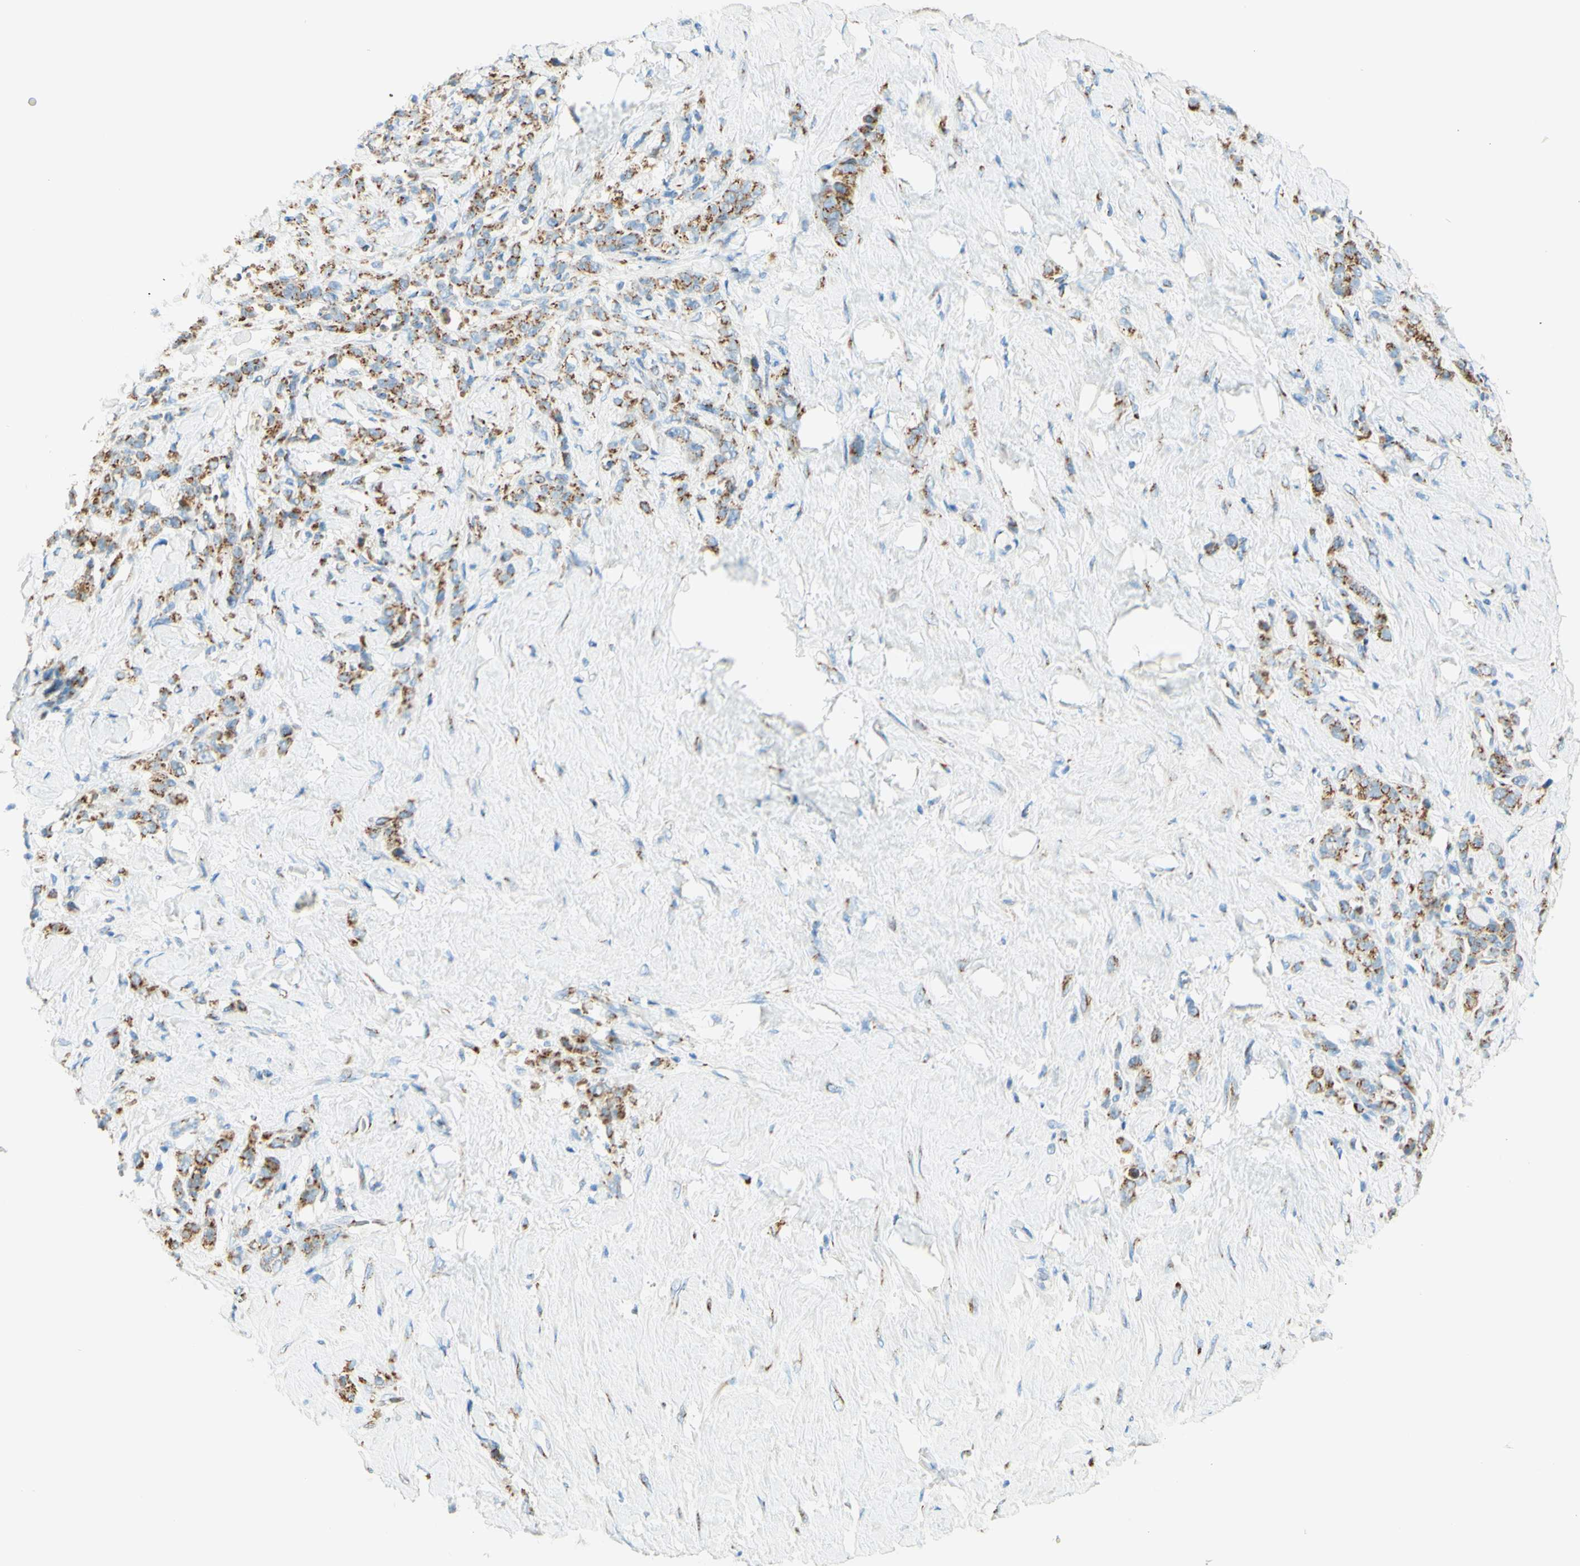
{"staining": {"intensity": "moderate", "quantity": ">75%", "location": "cytoplasmic/membranous"}, "tissue": "stomach cancer", "cell_type": "Tumor cells", "image_type": "cancer", "snomed": [{"axis": "morphology", "description": "Adenocarcinoma, NOS"}, {"axis": "topography", "description": "Stomach"}], "caption": "Immunohistochemical staining of stomach adenocarcinoma reveals medium levels of moderate cytoplasmic/membranous protein staining in about >75% of tumor cells. The staining was performed using DAB to visualize the protein expression in brown, while the nuclei were stained in blue with hematoxylin (Magnification: 20x).", "gene": "GOLGB1", "patient": {"sex": "male", "age": 82}}